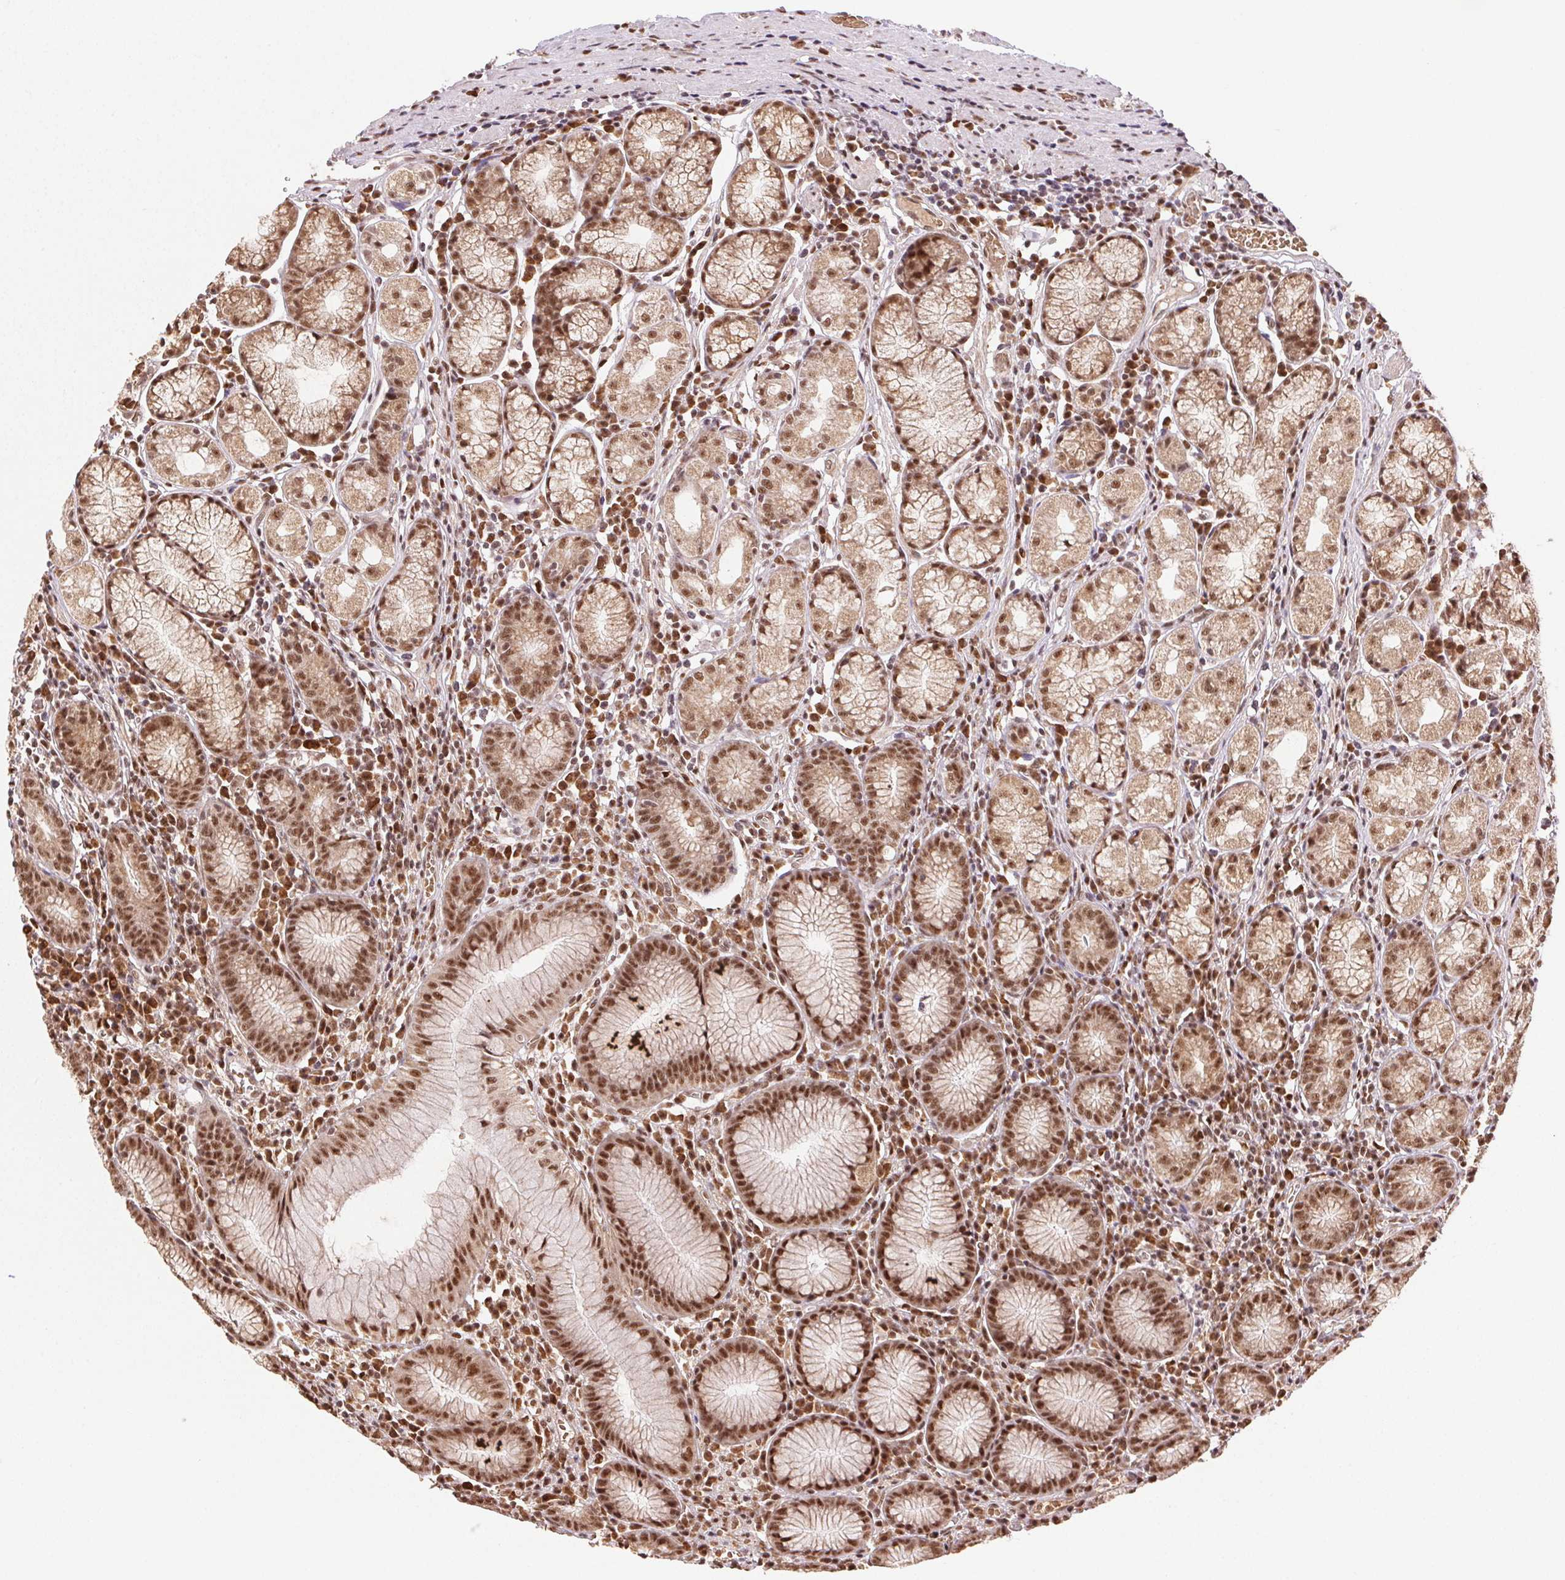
{"staining": {"intensity": "moderate", "quantity": ">75%", "location": "cytoplasmic/membranous,nuclear"}, "tissue": "stomach", "cell_type": "Glandular cells", "image_type": "normal", "snomed": [{"axis": "morphology", "description": "Normal tissue, NOS"}, {"axis": "topography", "description": "Stomach"}], "caption": "Protein staining by IHC reveals moderate cytoplasmic/membranous,nuclear expression in approximately >75% of glandular cells in normal stomach.", "gene": "TREML4", "patient": {"sex": "male", "age": 55}}